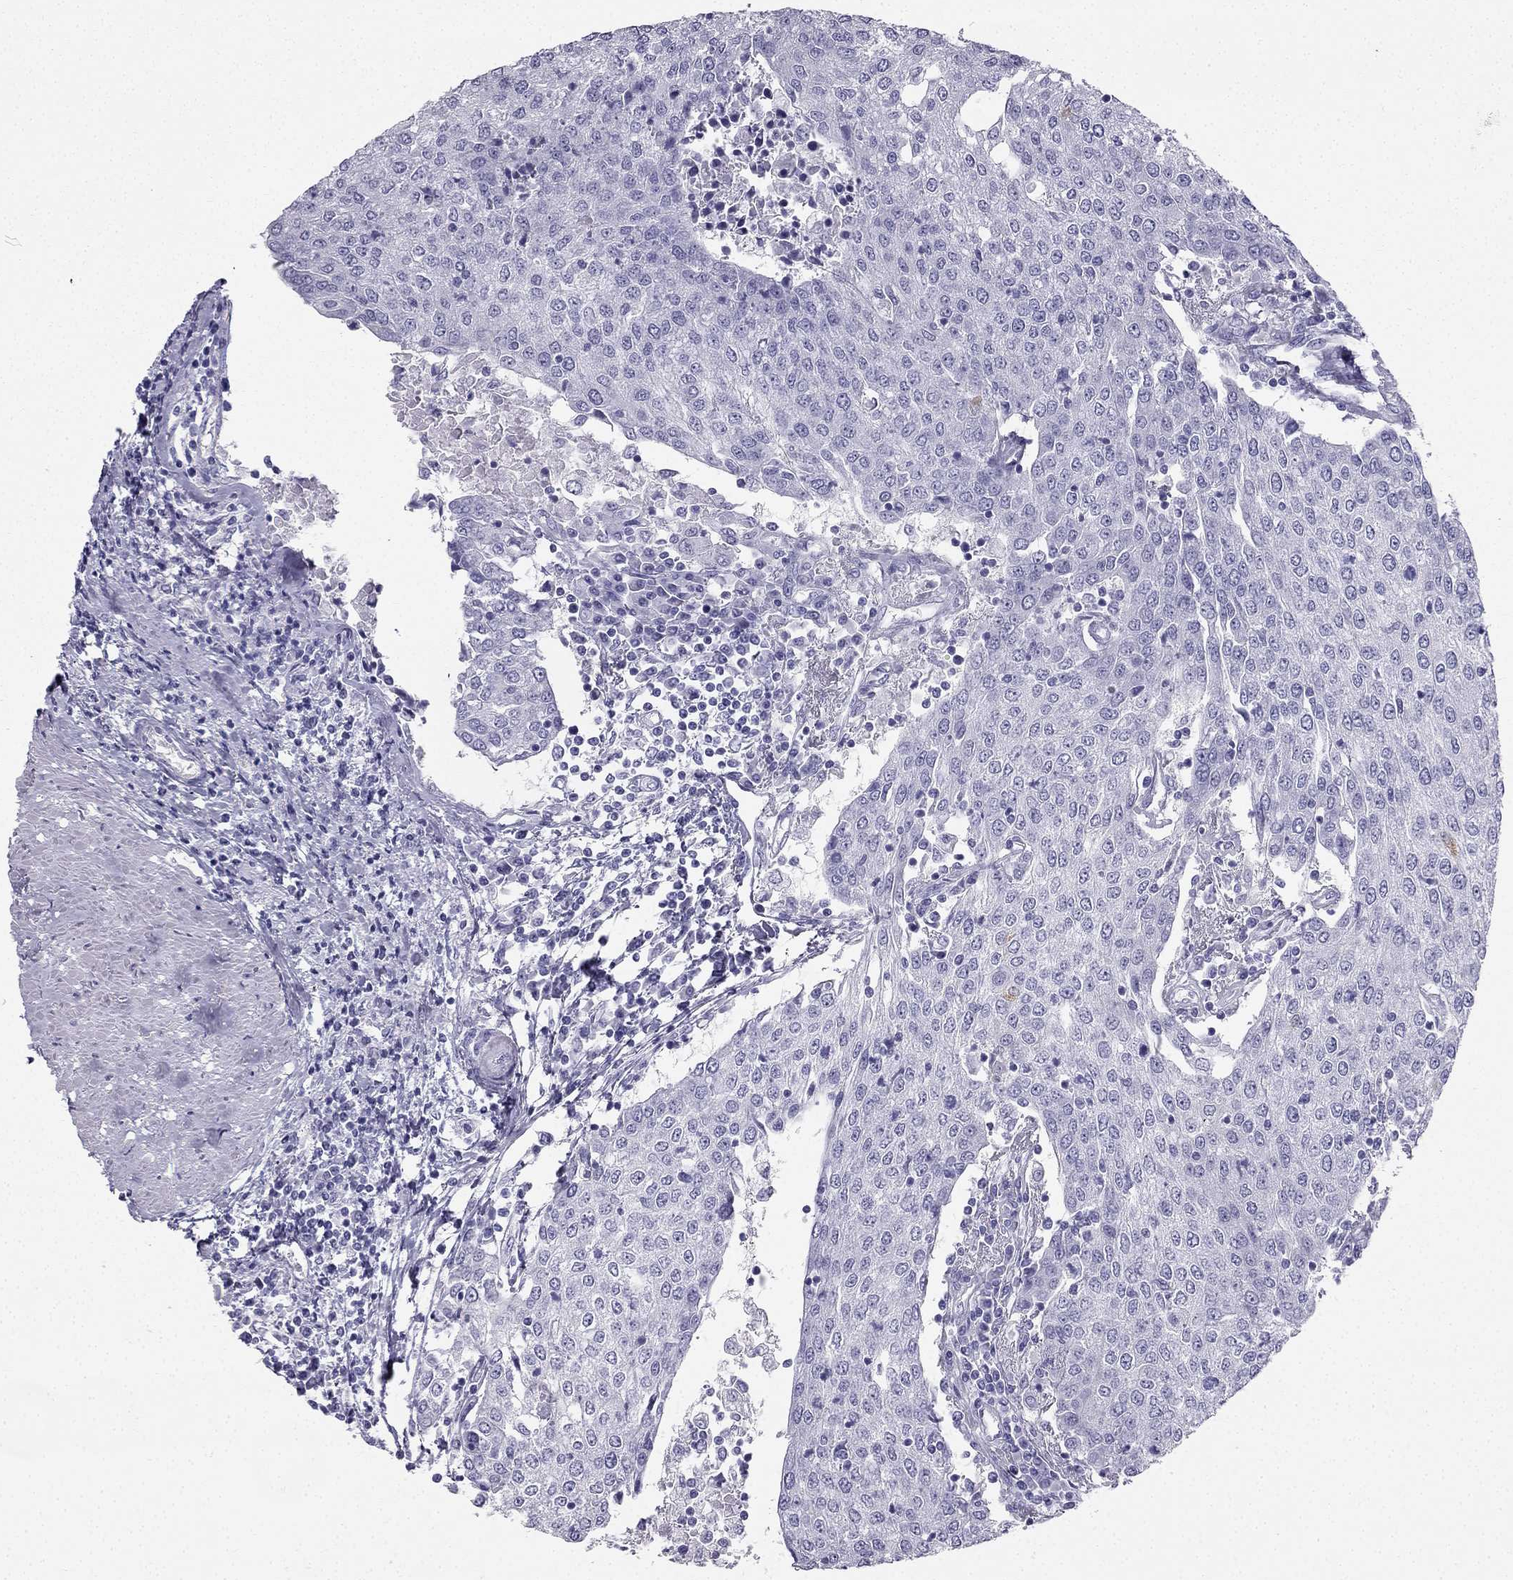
{"staining": {"intensity": "negative", "quantity": "none", "location": "none"}, "tissue": "urothelial cancer", "cell_type": "Tumor cells", "image_type": "cancer", "snomed": [{"axis": "morphology", "description": "Urothelial carcinoma, High grade"}, {"axis": "topography", "description": "Urinary bladder"}], "caption": "Immunohistochemical staining of high-grade urothelial carcinoma displays no significant positivity in tumor cells. (Immunohistochemistry (ihc), brightfield microscopy, high magnification).", "gene": "TFF3", "patient": {"sex": "female", "age": 85}}